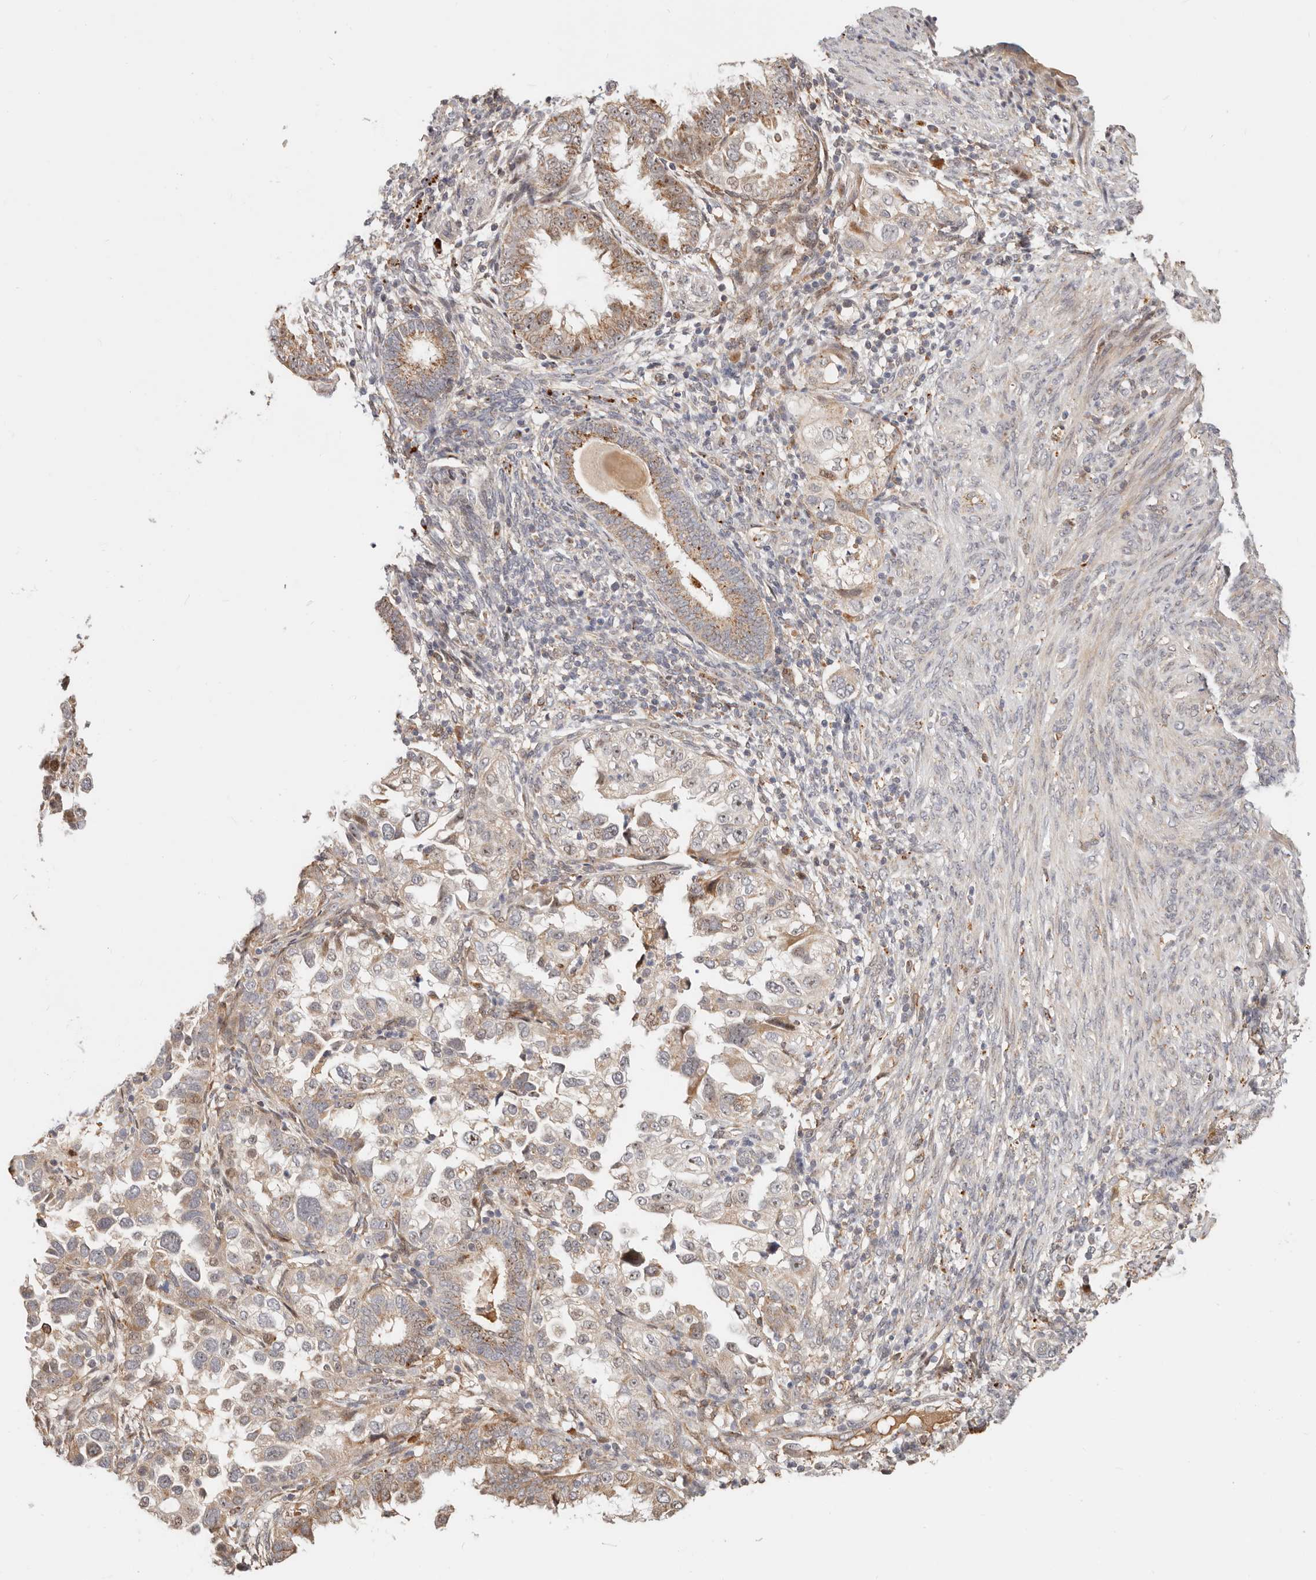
{"staining": {"intensity": "moderate", "quantity": "25%-75%", "location": "cytoplasmic/membranous,nuclear"}, "tissue": "endometrial cancer", "cell_type": "Tumor cells", "image_type": "cancer", "snomed": [{"axis": "morphology", "description": "Adenocarcinoma, NOS"}, {"axis": "topography", "description": "Endometrium"}], "caption": "Tumor cells reveal medium levels of moderate cytoplasmic/membranous and nuclear positivity in about 25%-75% of cells in endometrial adenocarcinoma. The protein of interest is stained brown, and the nuclei are stained in blue (DAB IHC with brightfield microscopy, high magnification).", "gene": "ZRANB1", "patient": {"sex": "female", "age": 85}}